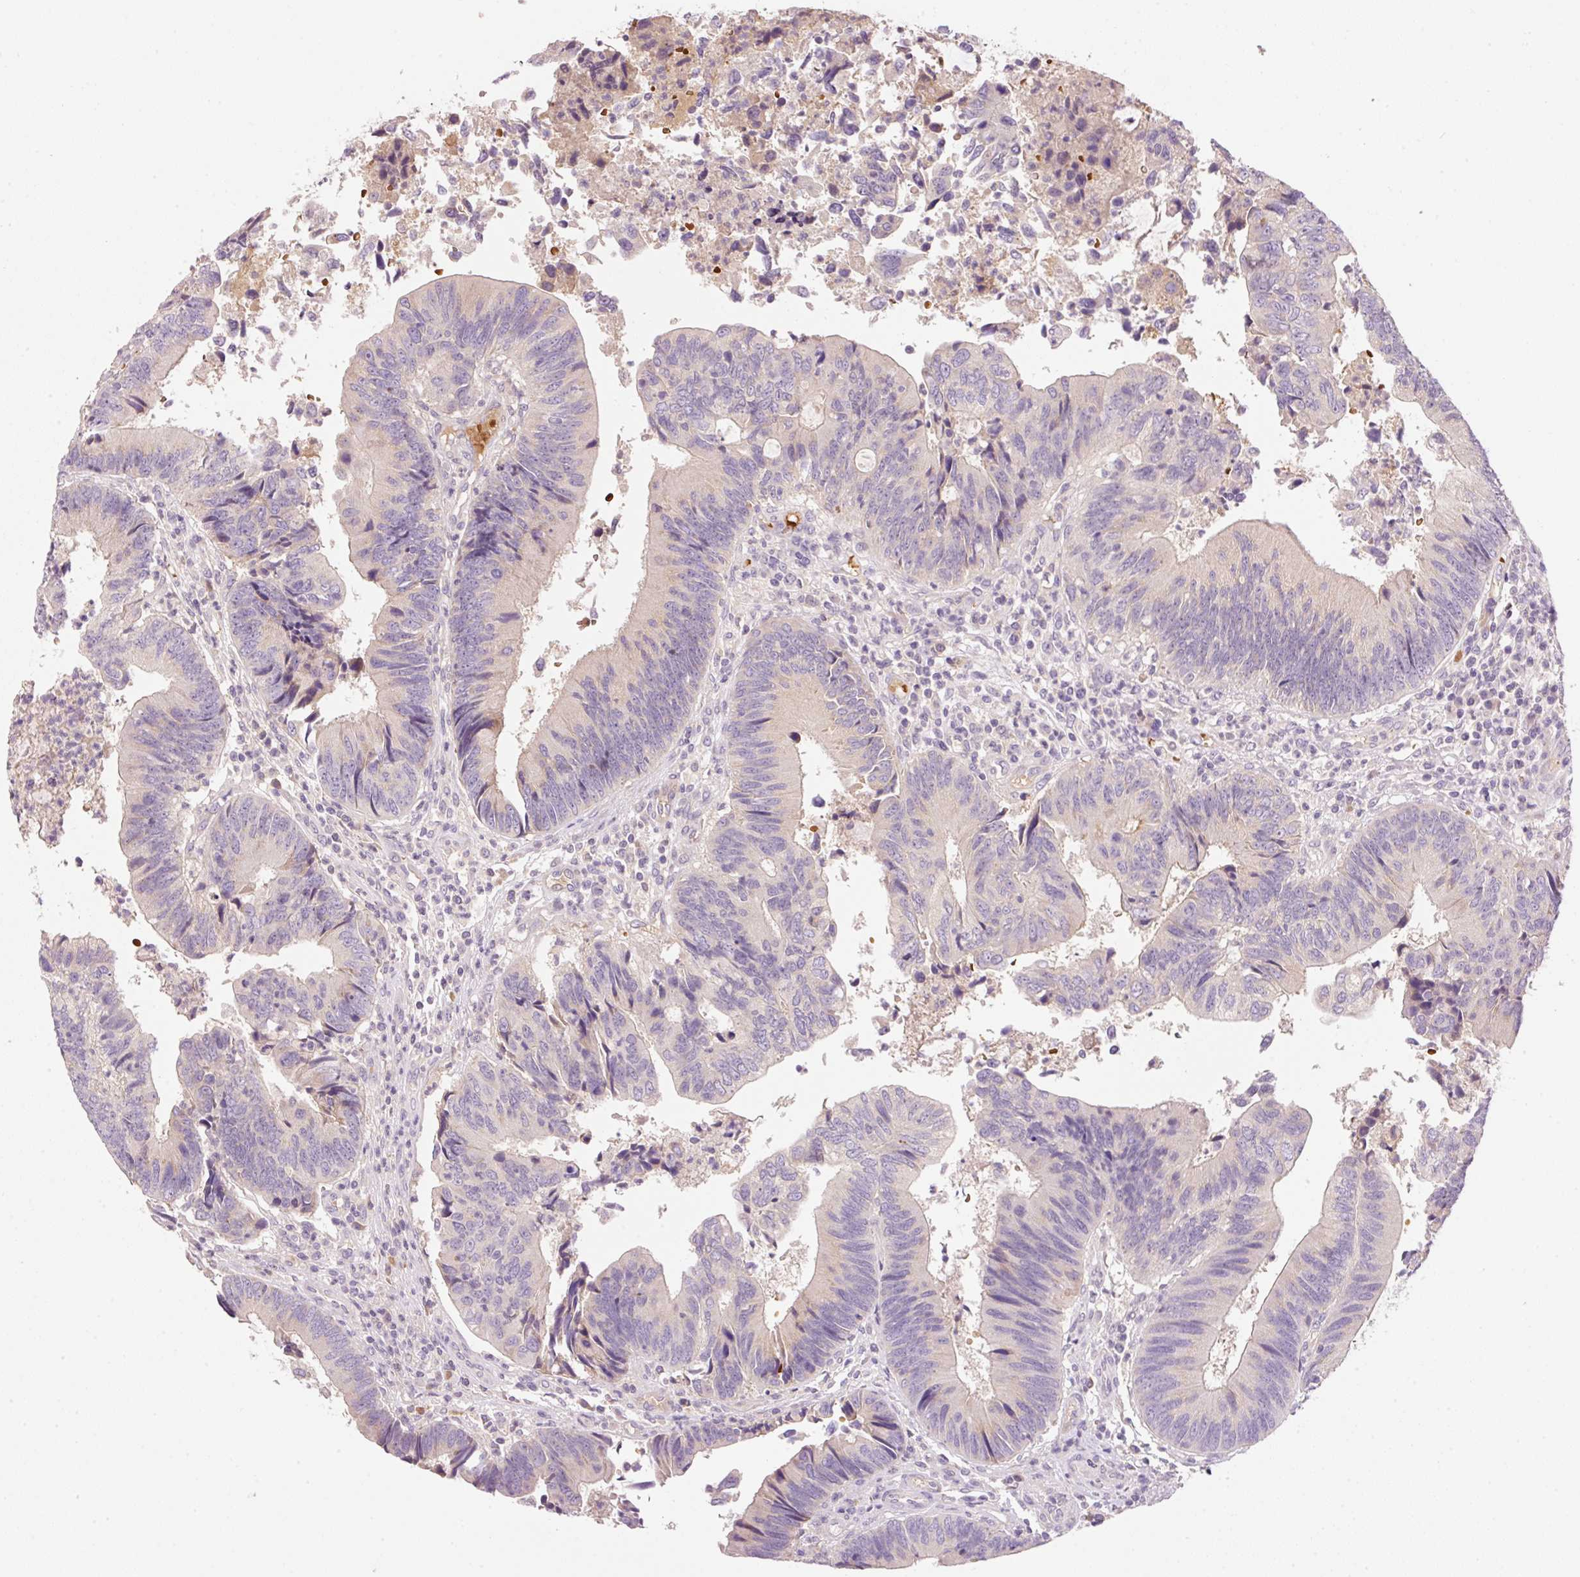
{"staining": {"intensity": "negative", "quantity": "none", "location": "none"}, "tissue": "colorectal cancer", "cell_type": "Tumor cells", "image_type": "cancer", "snomed": [{"axis": "morphology", "description": "Adenocarcinoma, NOS"}, {"axis": "topography", "description": "Colon"}], "caption": "Human colorectal cancer (adenocarcinoma) stained for a protein using immunohistochemistry (IHC) shows no positivity in tumor cells.", "gene": "CMTM8", "patient": {"sex": "female", "age": 67}}